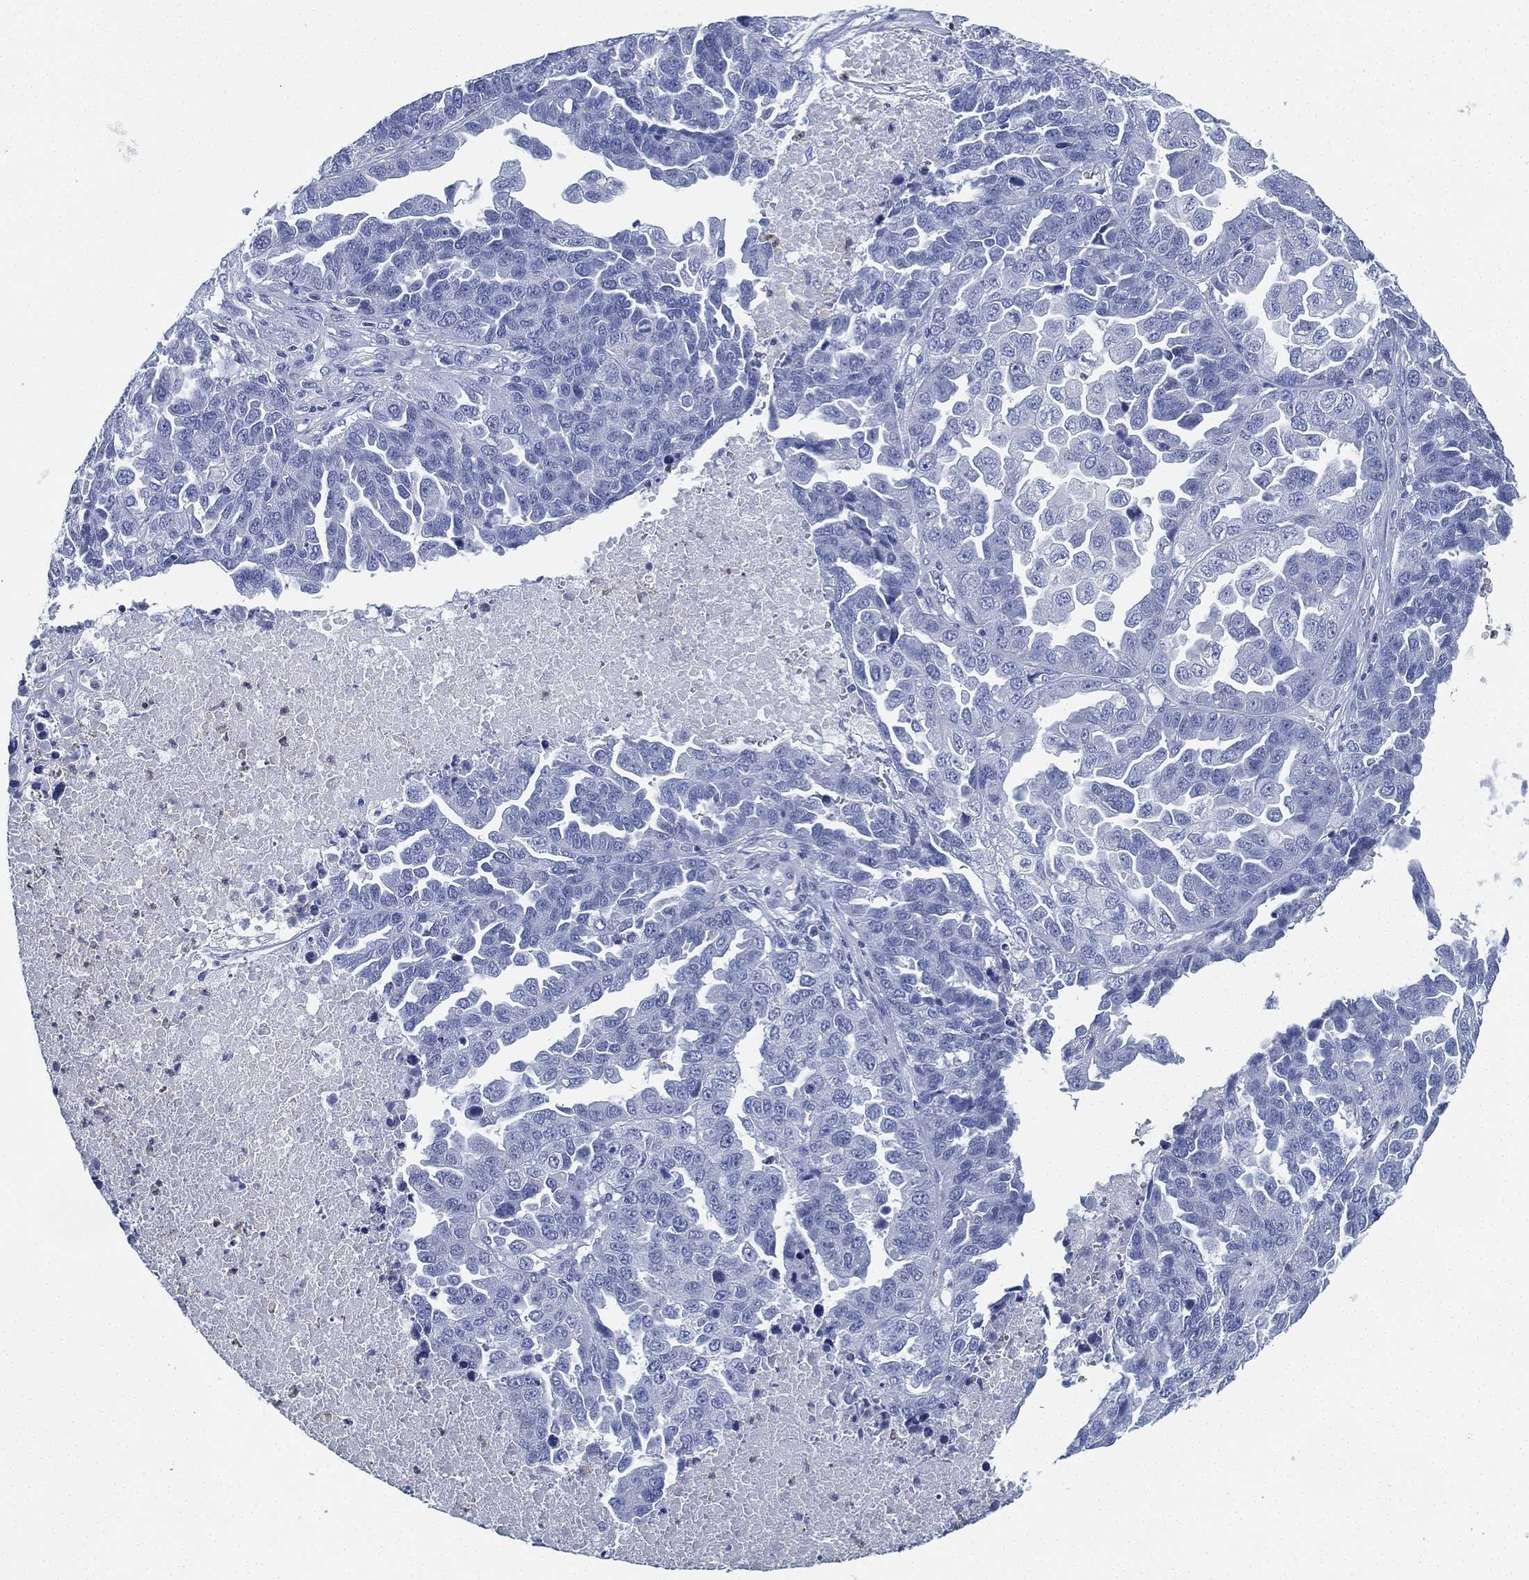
{"staining": {"intensity": "negative", "quantity": "none", "location": "none"}, "tissue": "ovarian cancer", "cell_type": "Tumor cells", "image_type": "cancer", "snomed": [{"axis": "morphology", "description": "Cystadenocarcinoma, serous, NOS"}, {"axis": "topography", "description": "Ovary"}], "caption": "Tumor cells show no significant positivity in serous cystadenocarcinoma (ovarian). The staining was performed using DAB to visualize the protein expression in brown, while the nuclei were stained in blue with hematoxylin (Magnification: 20x).", "gene": "DEFB121", "patient": {"sex": "female", "age": 87}}